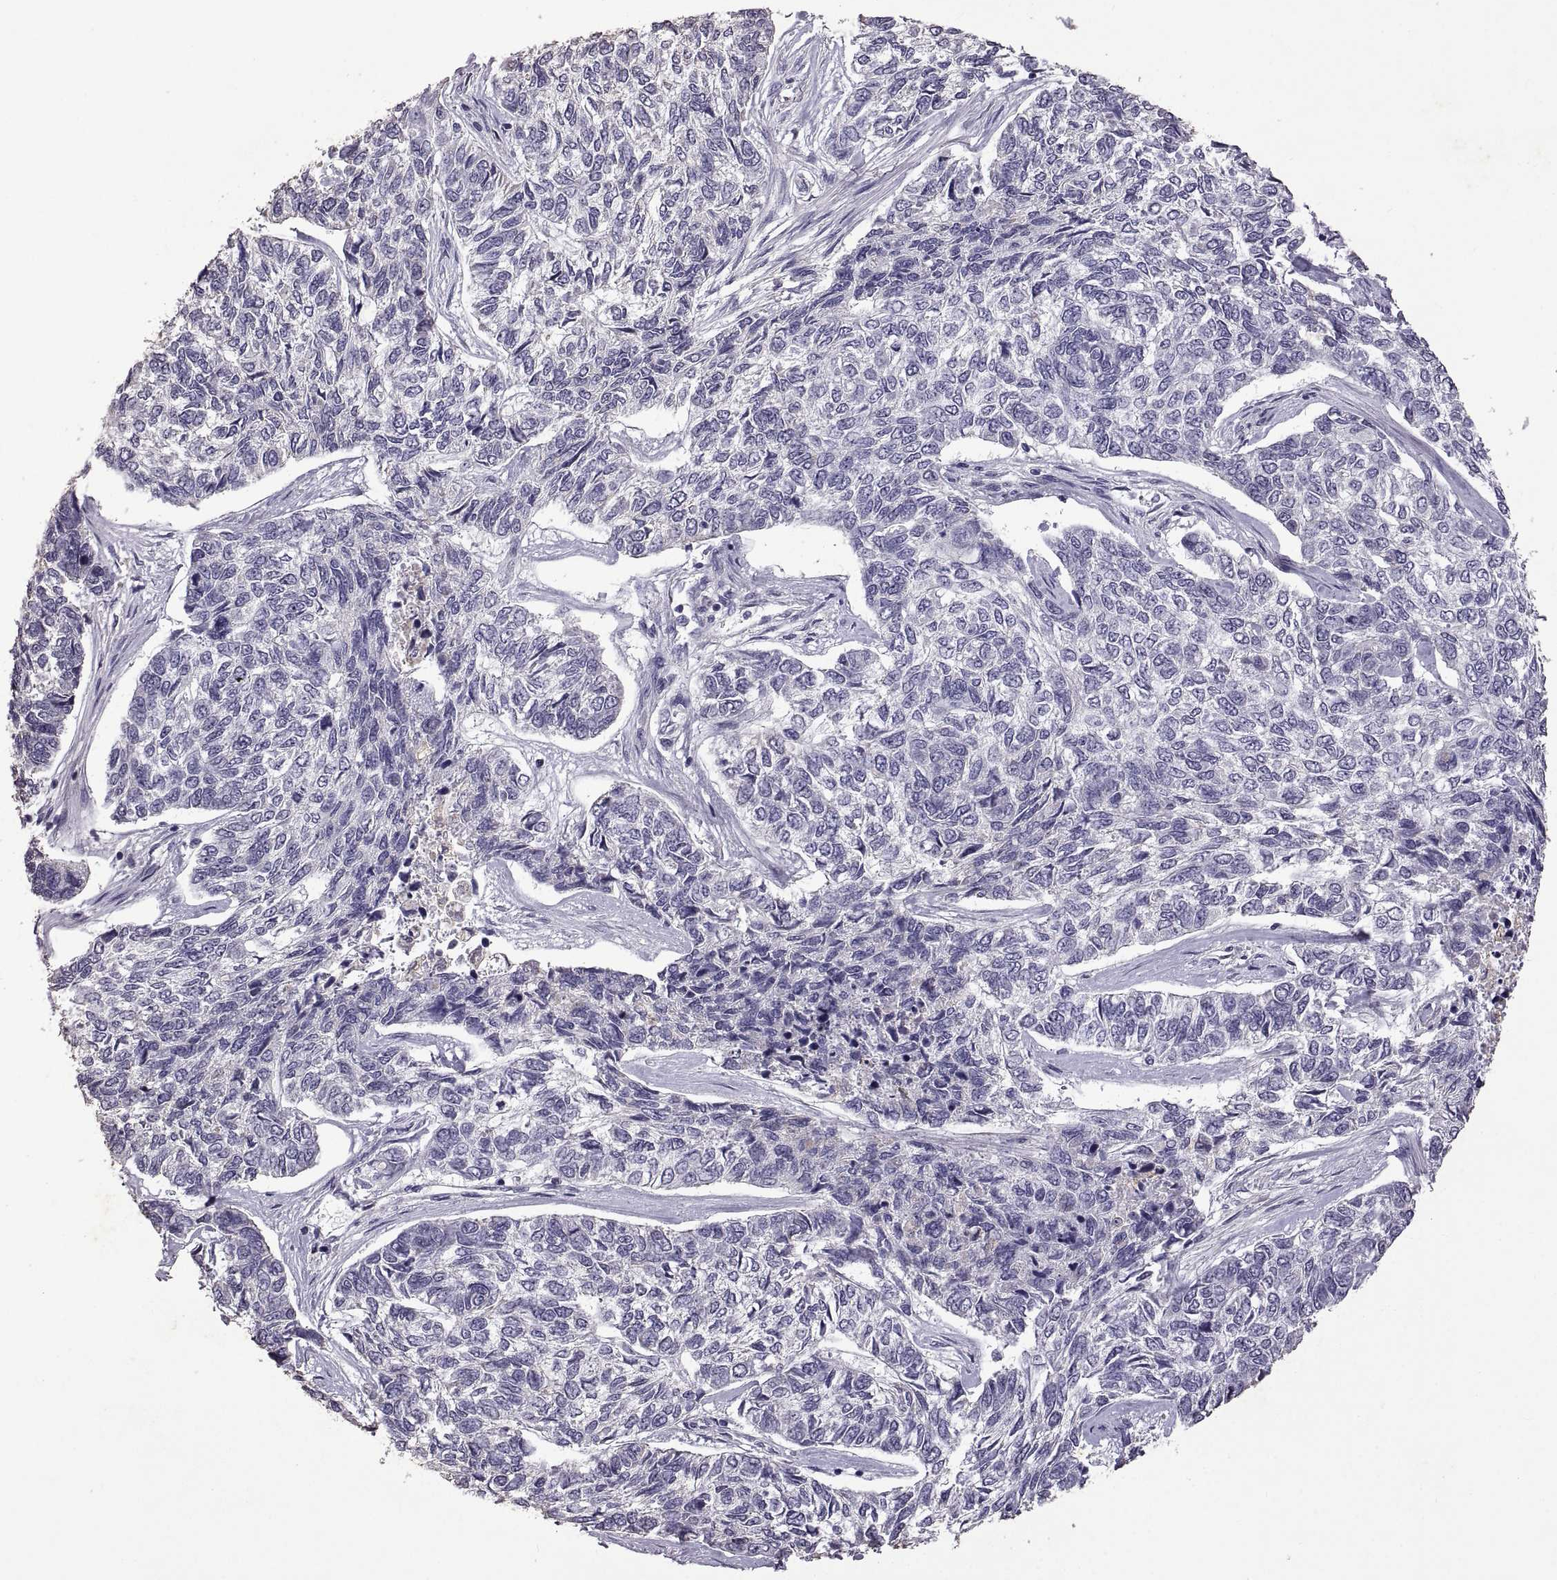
{"staining": {"intensity": "negative", "quantity": "none", "location": "none"}, "tissue": "skin cancer", "cell_type": "Tumor cells", "image_type": "cancer", "snomed": [{"axis": "morphology", "description": "Basal cell carcinoma"}, {"axis": "topography", "description": "Skin"}], "caption": "Skin basal cell carcinoma was stained to show a protein in brown. There is no significant staining in tumor cells. (DAB (3,3'-diaminobenzidine) immunohistochemistry, high magnification).", "gene": "DEFB136", "patient": {"sex": "female", "age": 65}}